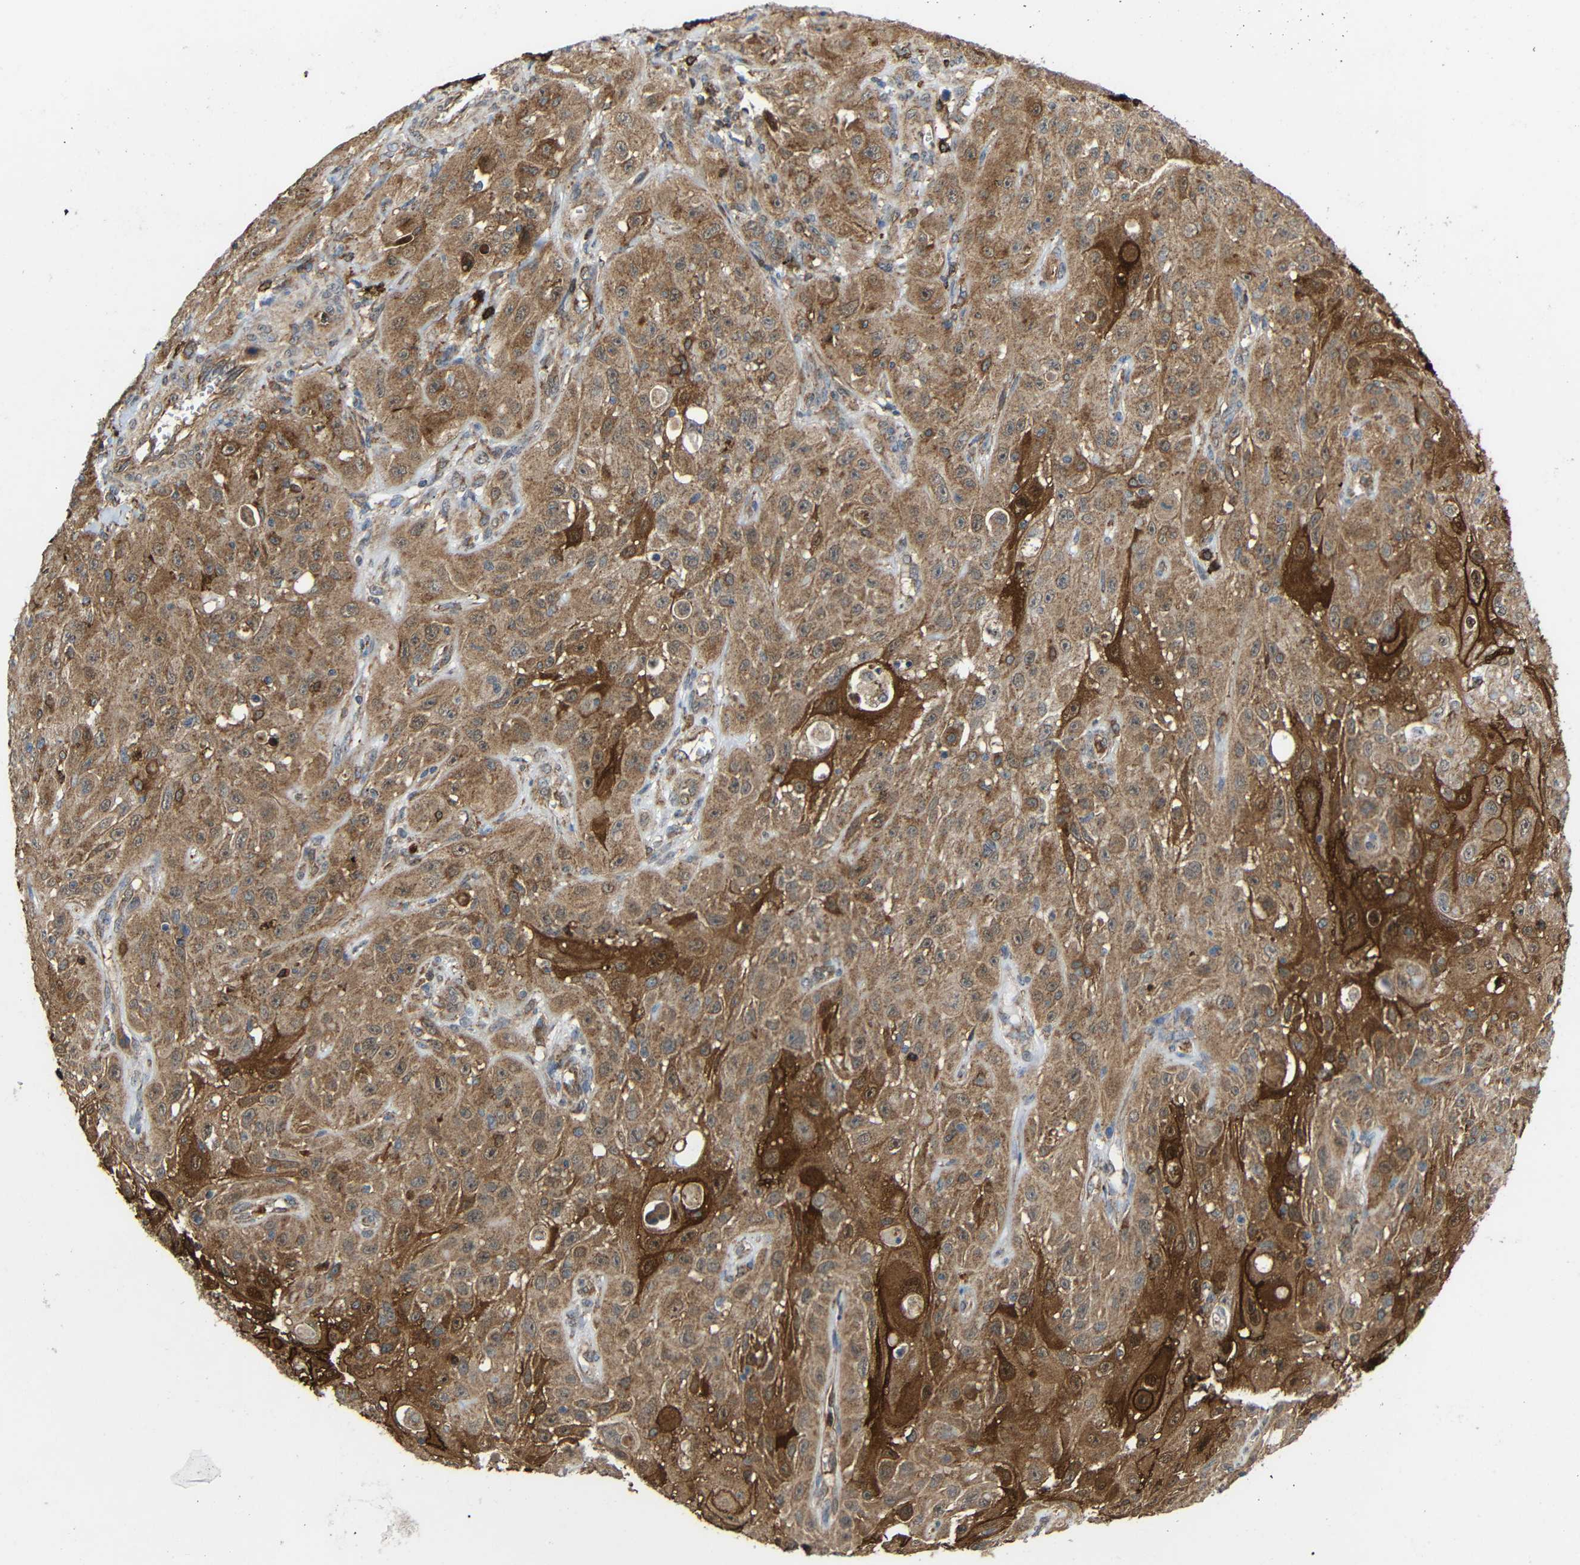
{"staining": {"intensity": "moderate", "quantity": ">75%", "location": "cytoplasmic/membranous"}, "tissue": "skin cancer", "cell_type": "Tumor cells", "image_type": "cancer", "snomed": [{"axis": "morphology", "description": "Squamous cell carcinoma, NOS"}, {"axis": "topography", "description": "Skin"}], "caption": "This is an image of immunohistochemistry staining of skin cancer (squamous cell carcinoma), which shows moderate positivity in the cytoplasmic/membranous of tumor cells.", "gene": "C1GALT1", "patient": {"sex": "male", "age": 75}}